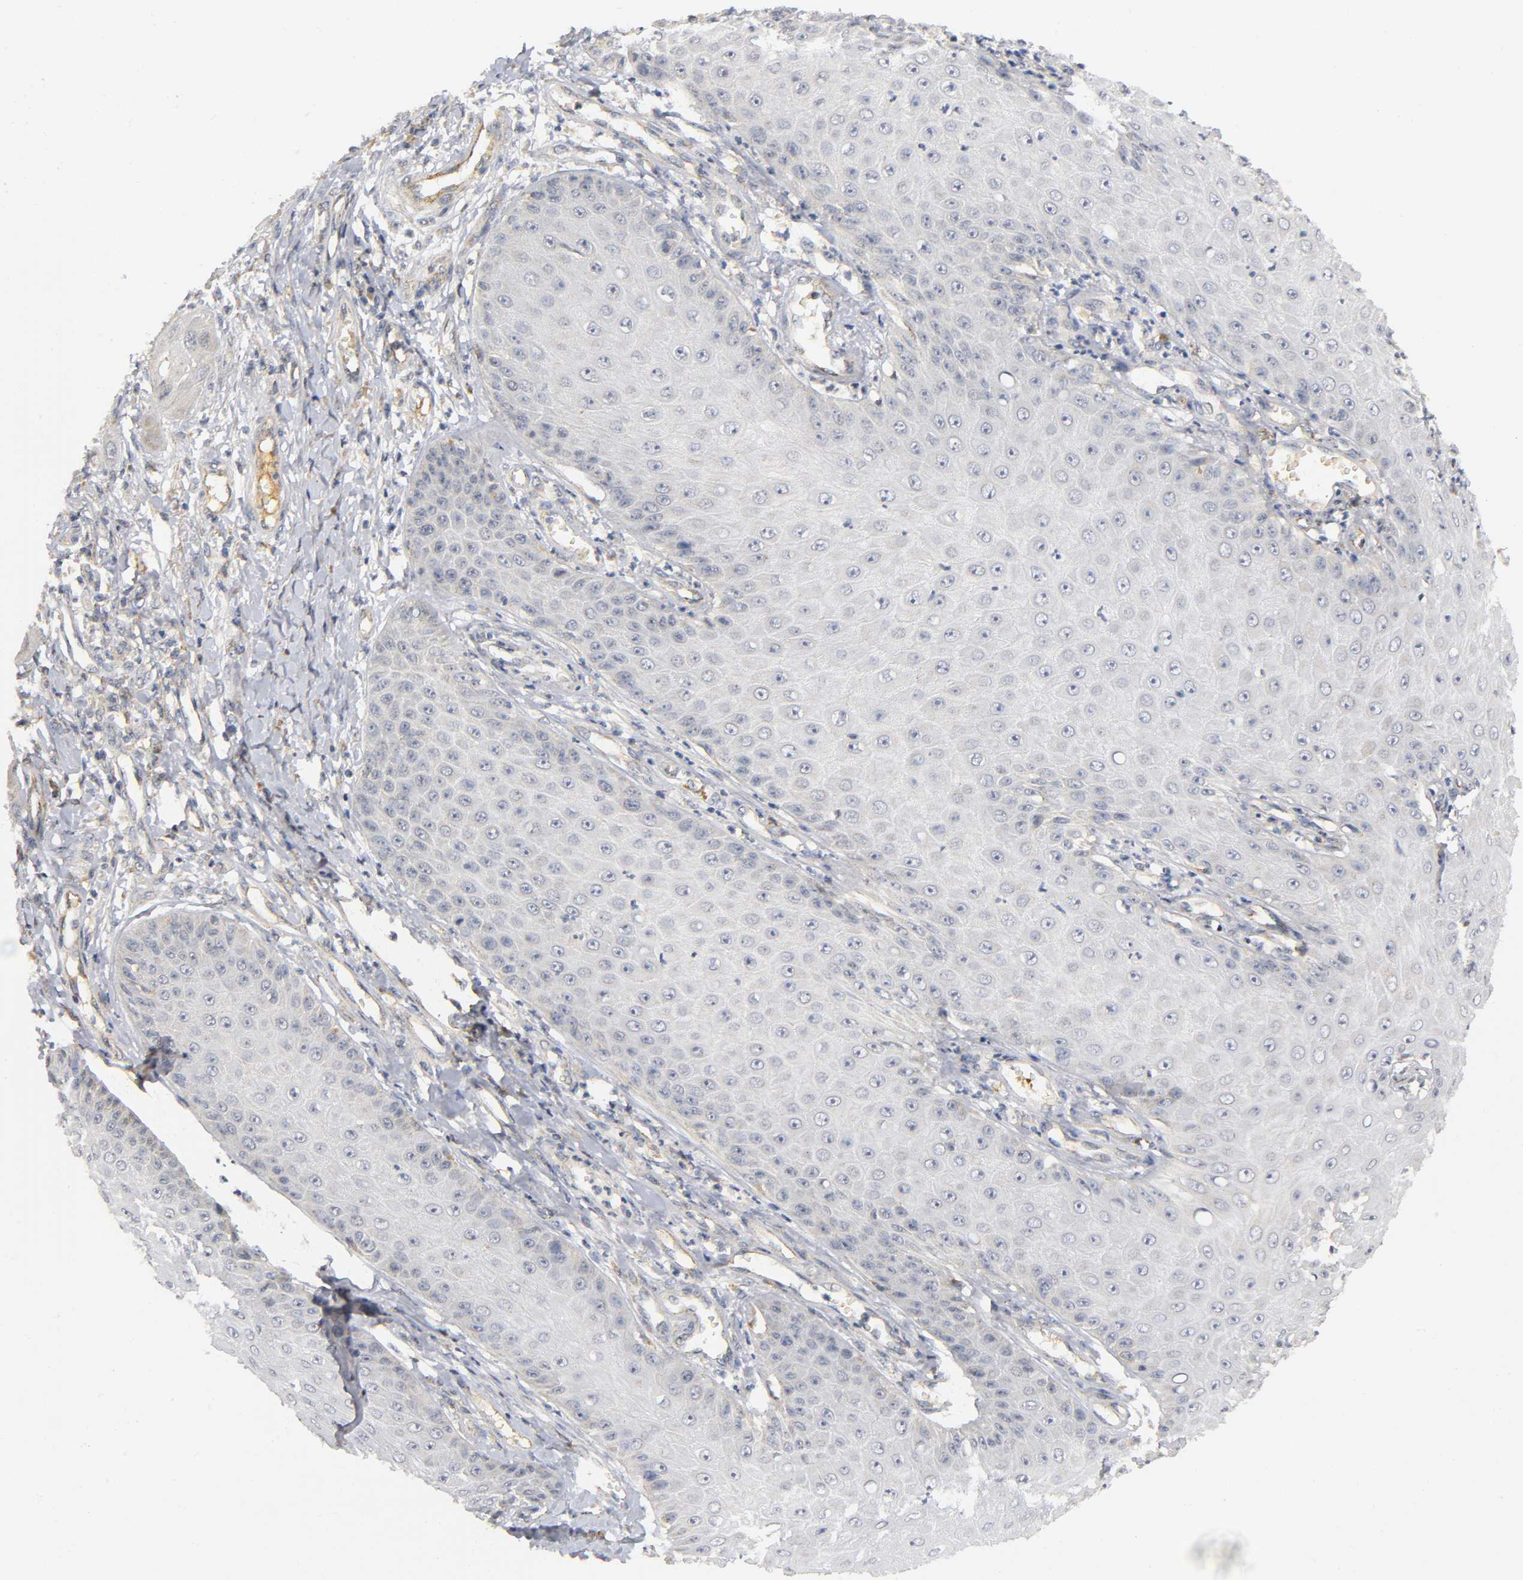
{"staining": {"intensity": "negative", "quantity": "none", "location": "none"}, "tissue": "skin cancer", "cell_type": "Tumor cells", "image_type": "cancer", "snomed": [{"axis": "morphology", "description": "Squamous cell carcinoma, NOS"}, {"axis": "topography", "description": "Skin"}], "caption": "IHC of skin cancer reveals no positivity in tumor cells.", "gene": "NRP1", "patient": {"sex": "female", "age": 40}}